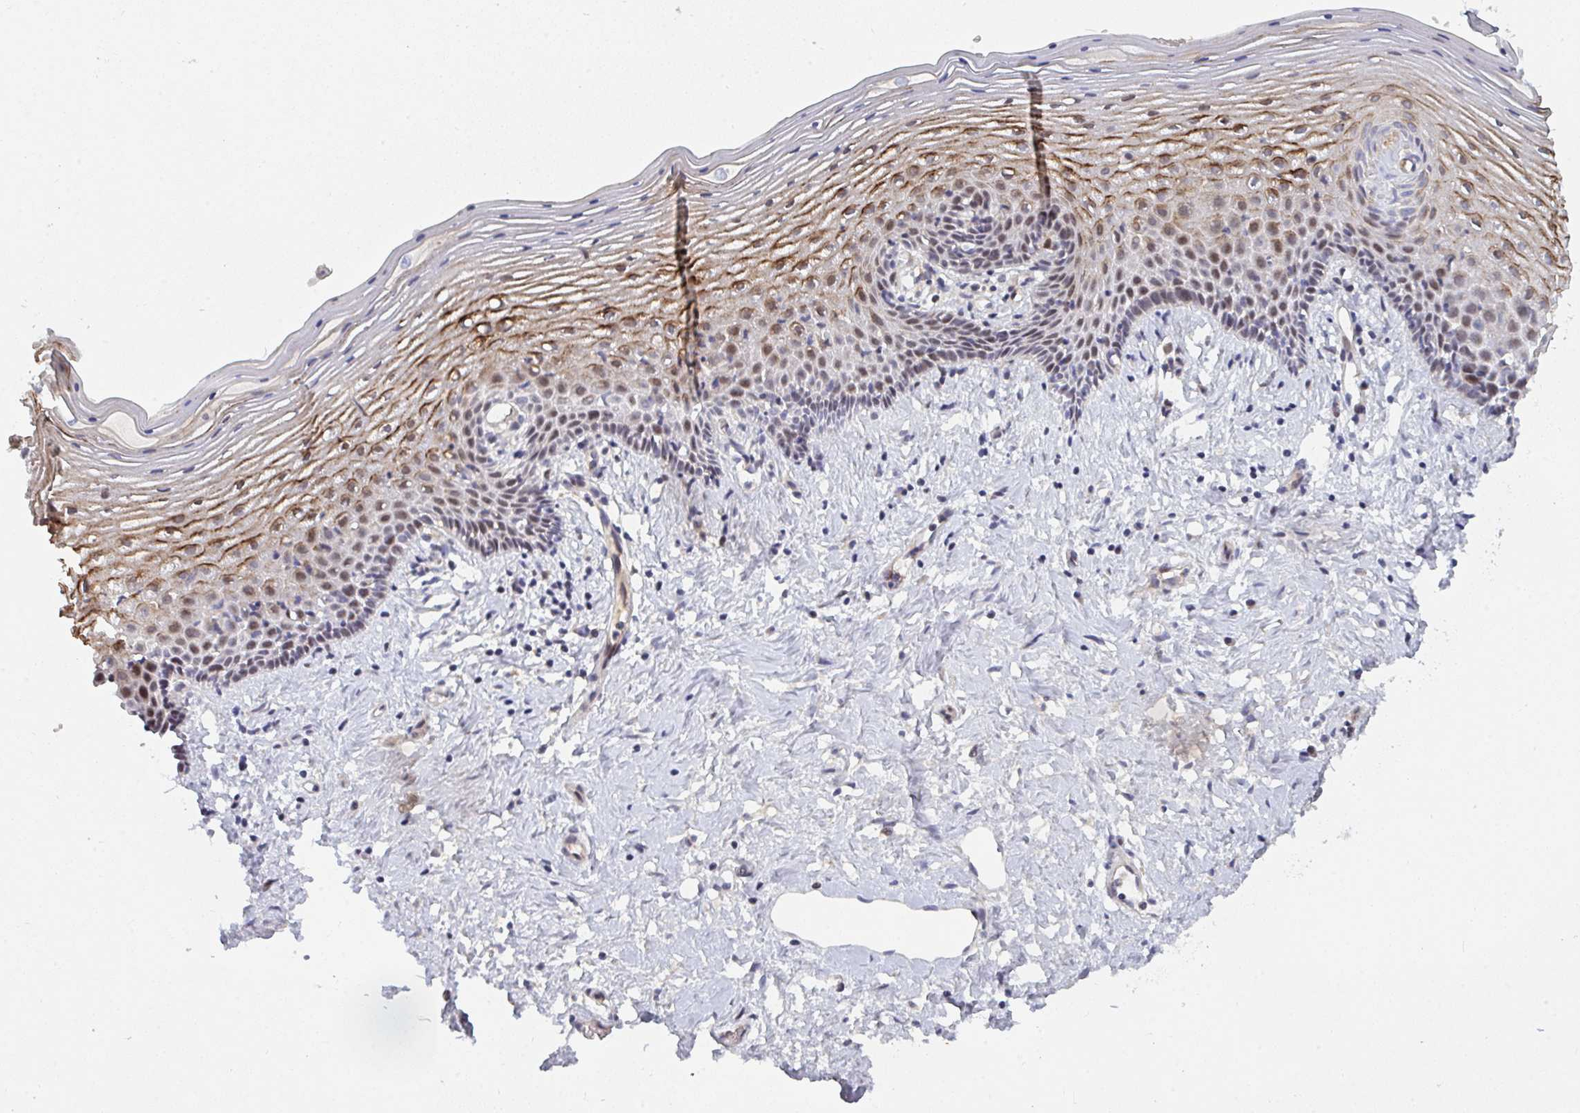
{"staining": {"intensity": "strong", "quantity": "<25%", "location": "cytoplasmic/membranous"}, "tissue": "vagina", "cell_type": "Squamous epithelial cells", "image_type": "normal", "snomed": [{"axis": "morphology", "description": "Normal tissue, NOS"}, {"axis": "topography", "description": "Vagina"}], "caption": "Vagina stained with DAB IHC shows medium levels of strong cytoplasmic/membranous positivity in approximately <25% of squamous epithelial cells. (brown staining indicates protein expression, while blue staining denotes nuclei).", "gene": "TNFSF4", "patient": {"sex": "female", "age": 42}}